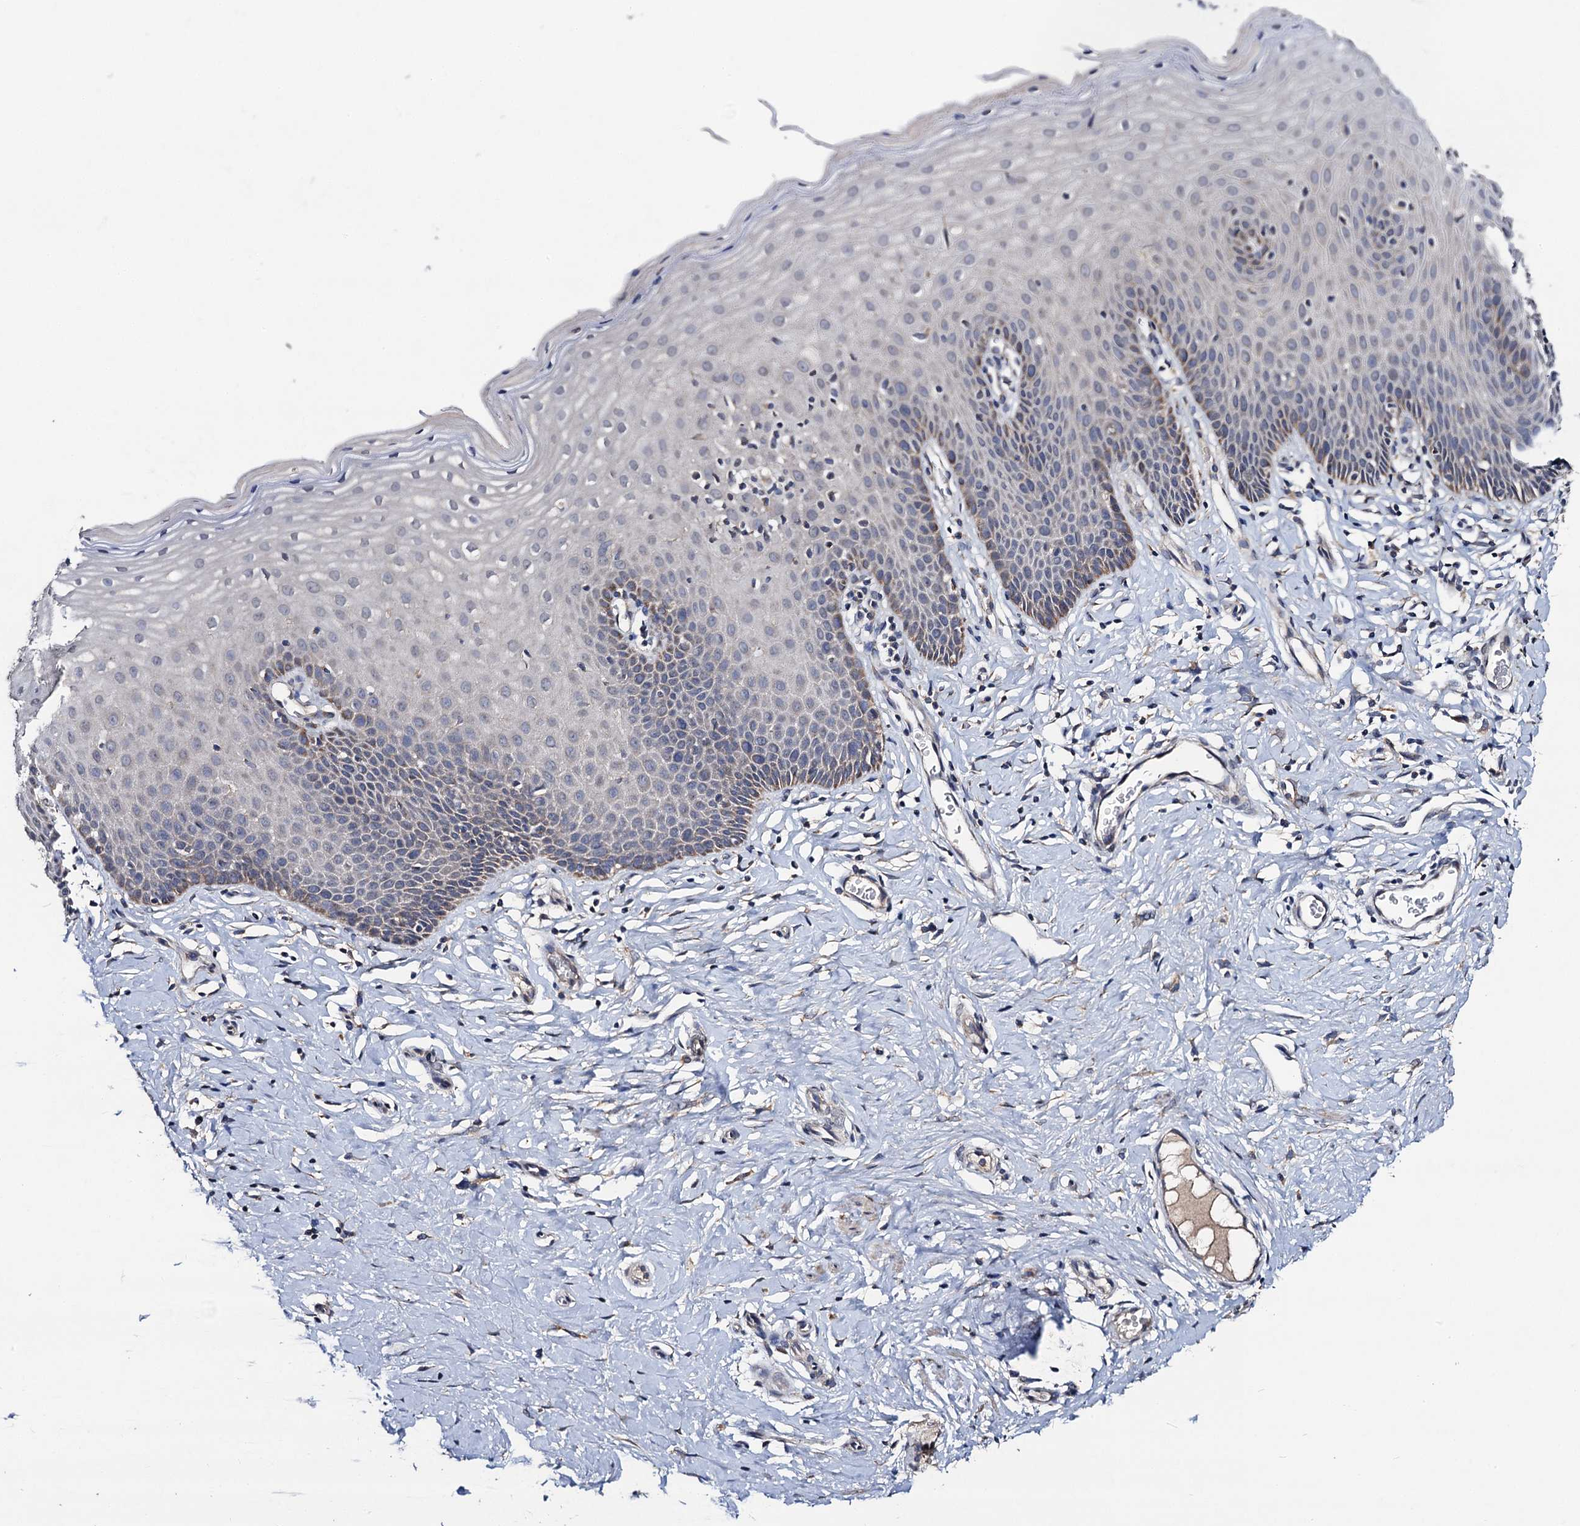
{"staining": {"intensity": "weak", "quantity": "<25%", "location": "cytoplasmic/membranous"}, "tissue": "cervix", "cell_type": "Squamous epithelial cells", "image_type": "normal", "snomed": [{"axis": "morphology", "description": "Normal tissue, NOS"}, {"axis": "topography", "description": "Cervix"}], "caption": "DAB immunohistochemical staining of unremarkable cervix demonstrates no significant staining in squamous epithelial cells.", "gene": "VPS37D", "patient": {"sex": "female", "age": 36}}